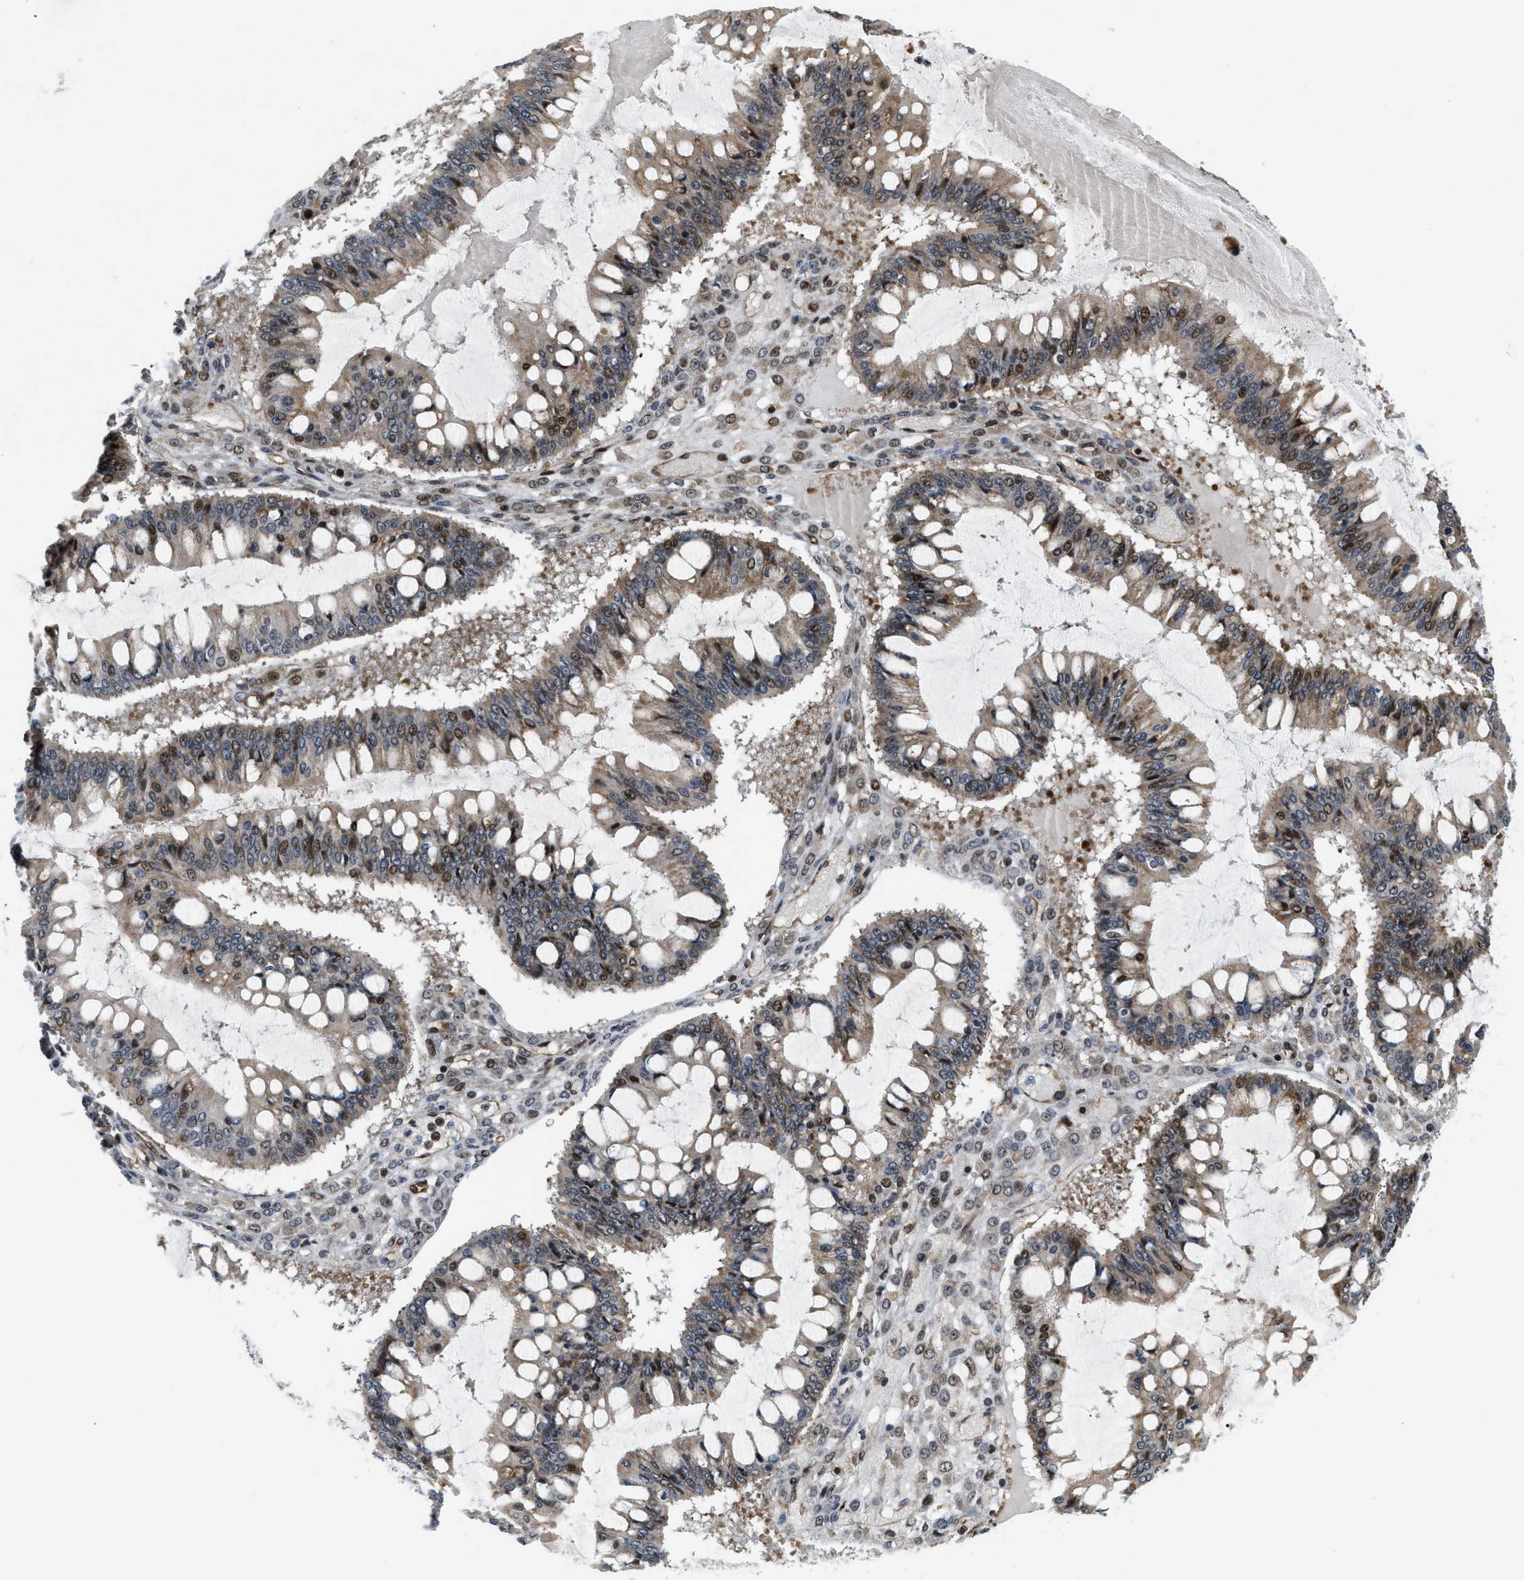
{"staining": {"intensity": "moderate", "quantity": "25%-75%", "location": "cytoplasmic/membranous,nuclear"}, "tissue": "ovarian cancer", "cell_type": "Tumor cells", "image_type": "cancer", "snomed": [{"axis": "morphology", "description": "Cystadenocarcinoma, mucinous, NOS"}, {"axis": "topography", "description": "Ovary"}], "caption": "A micrograph of mucinous cystadenocarcinoma (ovarian) stained for a protein reveals moderate cytoplasmic/membranous and nuclear brown staining in tumor cells.", "gene": "LTA4H", "patient": {"sex": "female", "age": 73}}